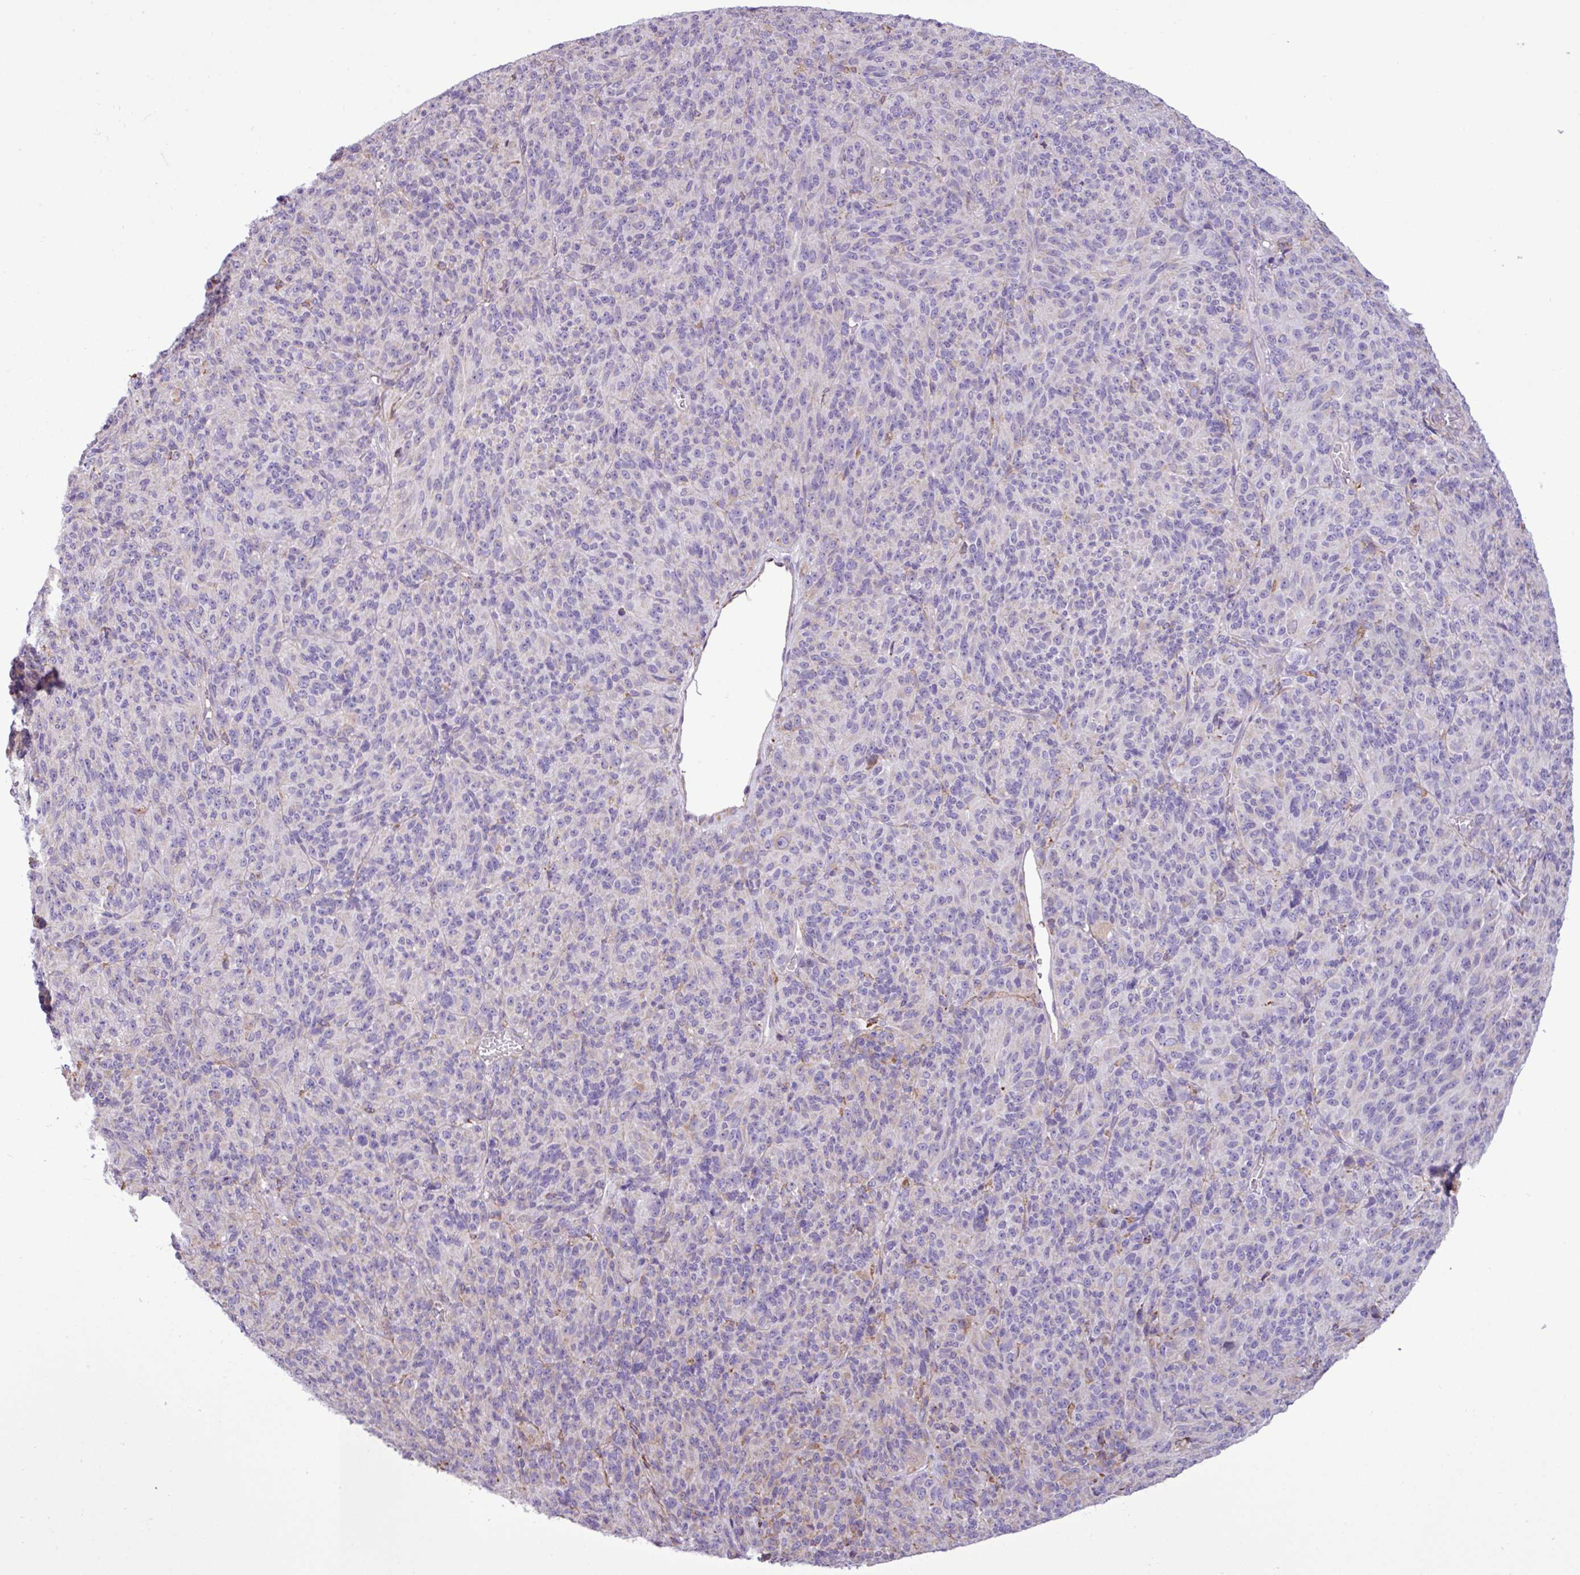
{"staining": {"intensity": "negative", "quantity": "none", "location": "none"}, "tissue": "melanoma", "cell_type": "Tumor cells", "image_type": "cancer", "snomed": [{"axis": "morphology", "description": "Malignant melanoma, Metastatic site"}, {"axis": "topography", "description": "Brain"}], "caption": "Micrograph shows no significant protein staining in tumor cells of malignant melanoma (metastatic site).", "gene": "ZSCAN5A", "patient": {"sex": "female", "age": 56}}